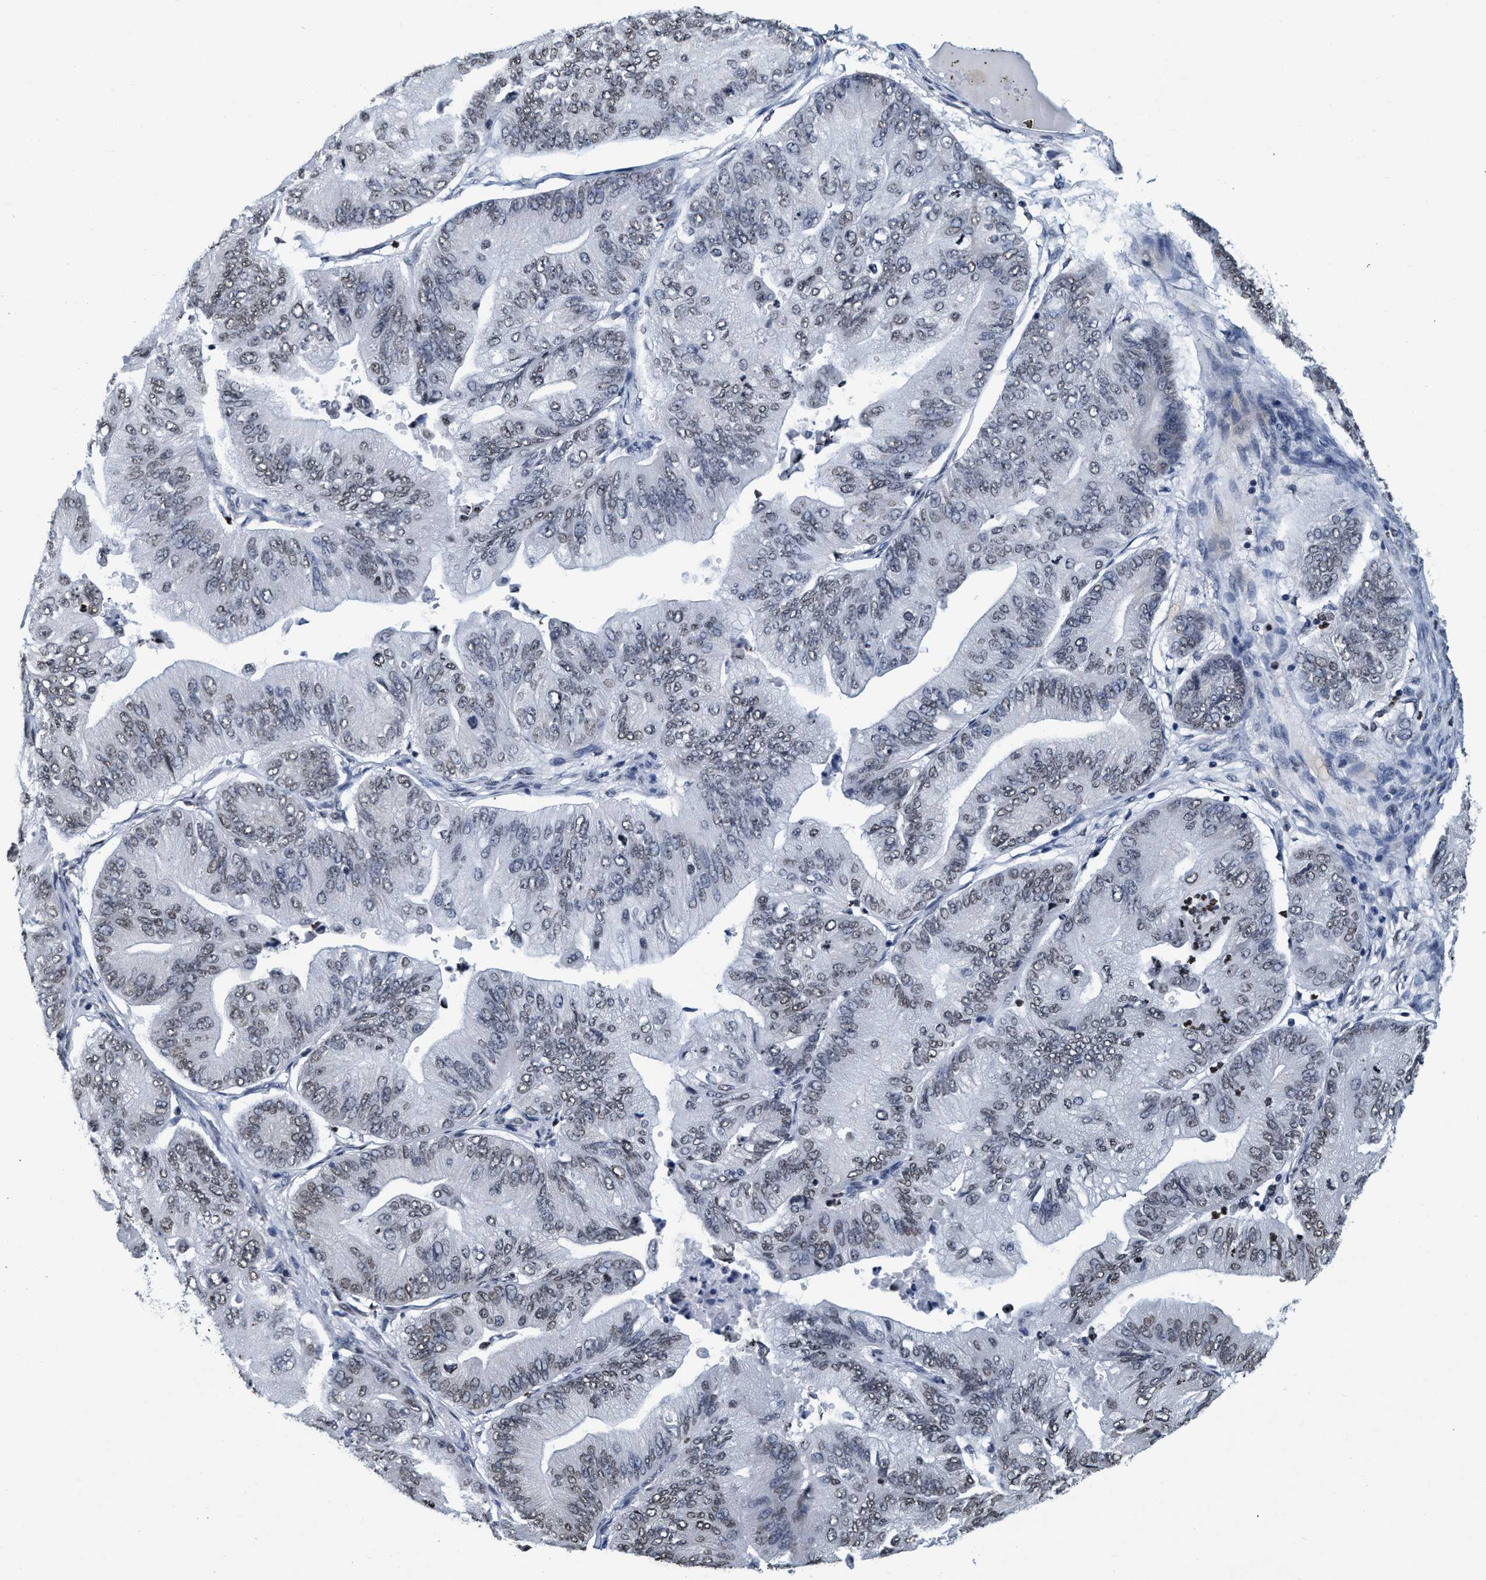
{"staining": {"intensity": "weak", "quantity": "25%-75%", "location": "nuclear"}, "tissue": "ovarian cancer", "cell_type": "Tumor cells", "image_type": "cancer", "snomed": [{"axis": "morphology", "description": "Cystadenocarcinoma, mucinous, NOS"}, {"axis": "topography", "description": "Ovary"}], "caption": "The immunohistochemical stain shows weak nuclear expression in tumor cells of ovarian cancer (mucinous cystadenocarcinoma) tissue.", "gene": "CCNE2", "patient": {"sex": "female", "age": 61}}